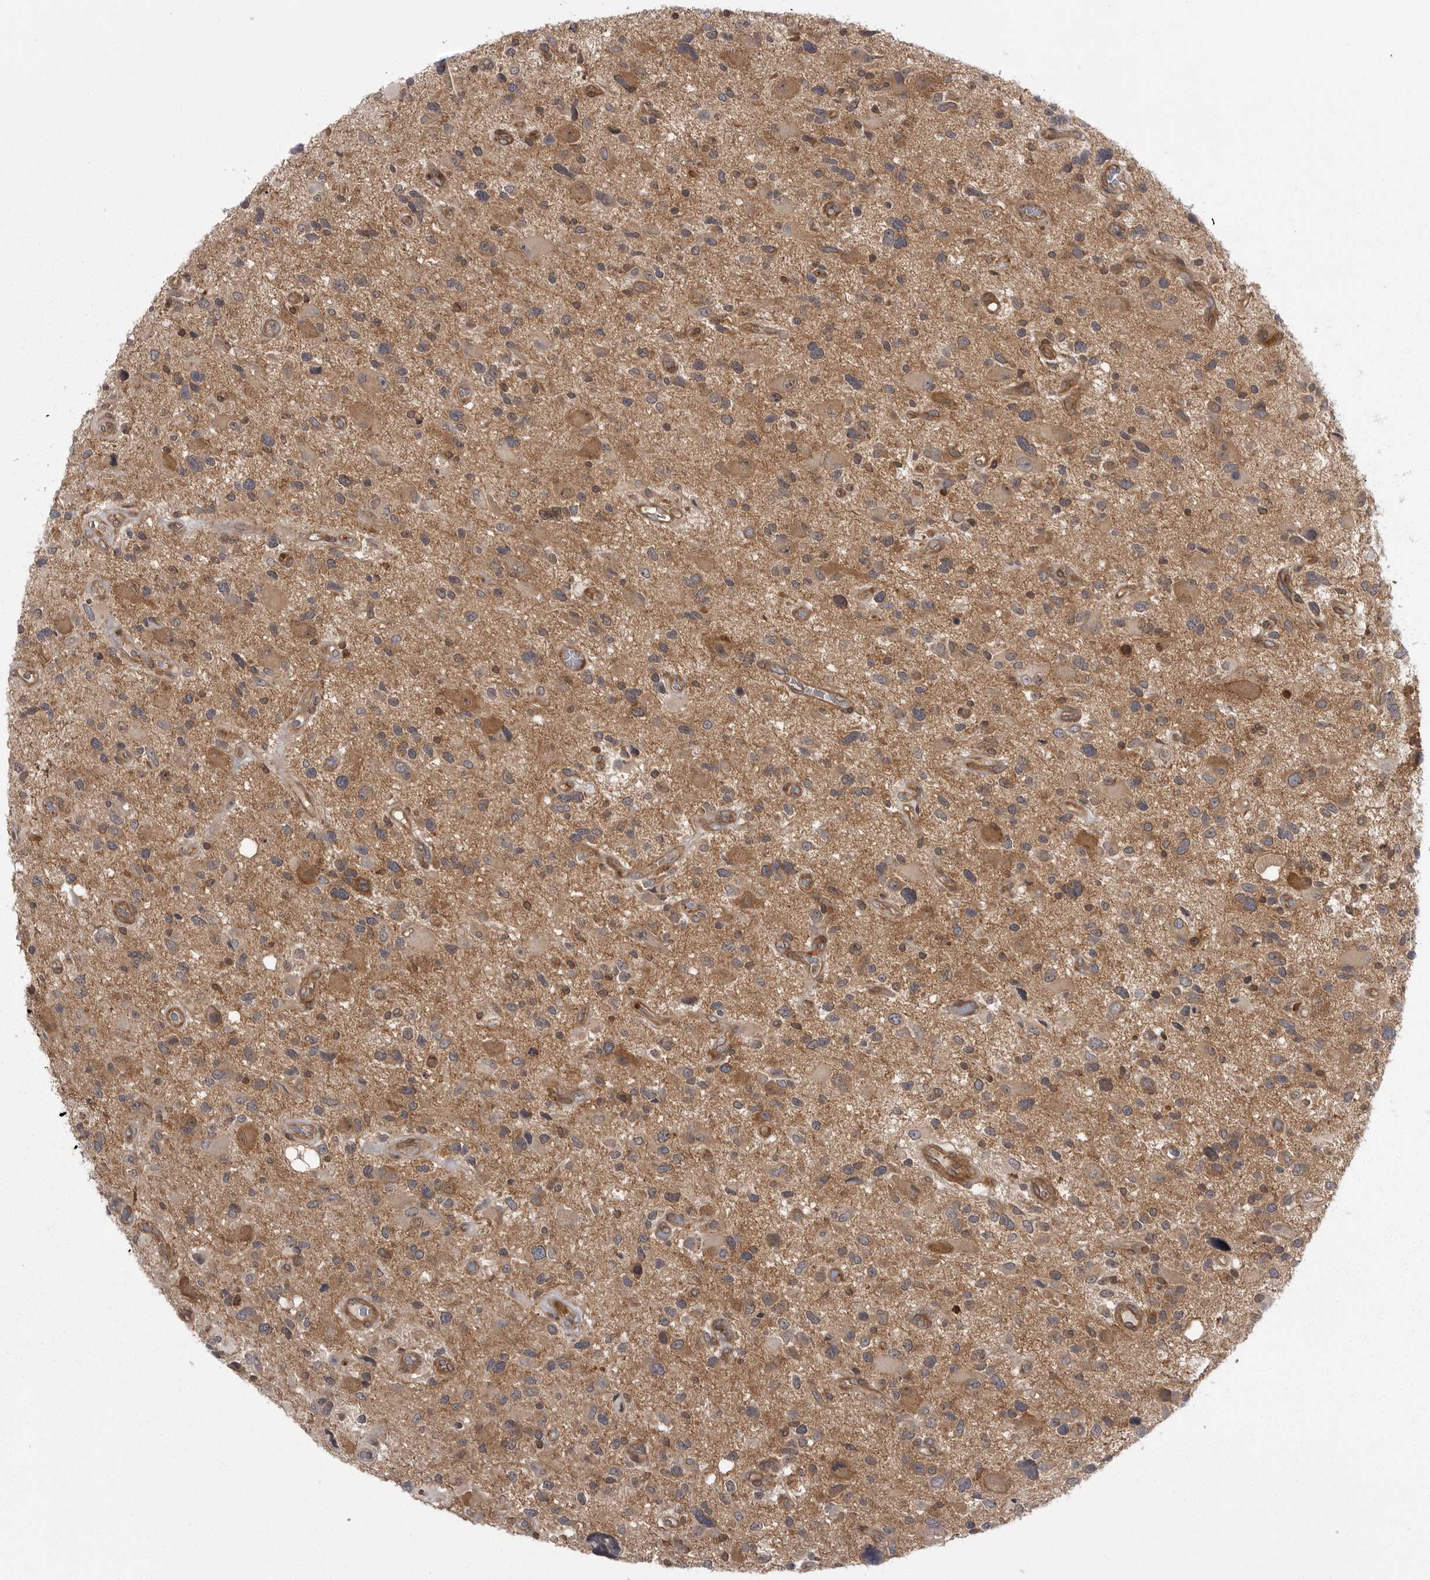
{"staining": {"intensity": "moderate", "quantity": "<25%", "location": "cytoplasmic/membranous"}, "tissue": "glioma", "cell_type": "Tumor cells", "image_type": "cancer", "snomed": [{"axis": "morphology", "description": "Glioma, malignant, High grade"}, {"axis": "topography", "description": "Brain"}], "caption": "Immunohistochemical staining of human glioma shows low levels of moderate cytoplasmic/membranous positivity in approximately <25% of tumor cells.", "gene": "STK24", "patient": {"sex": "male", "age": 33}}